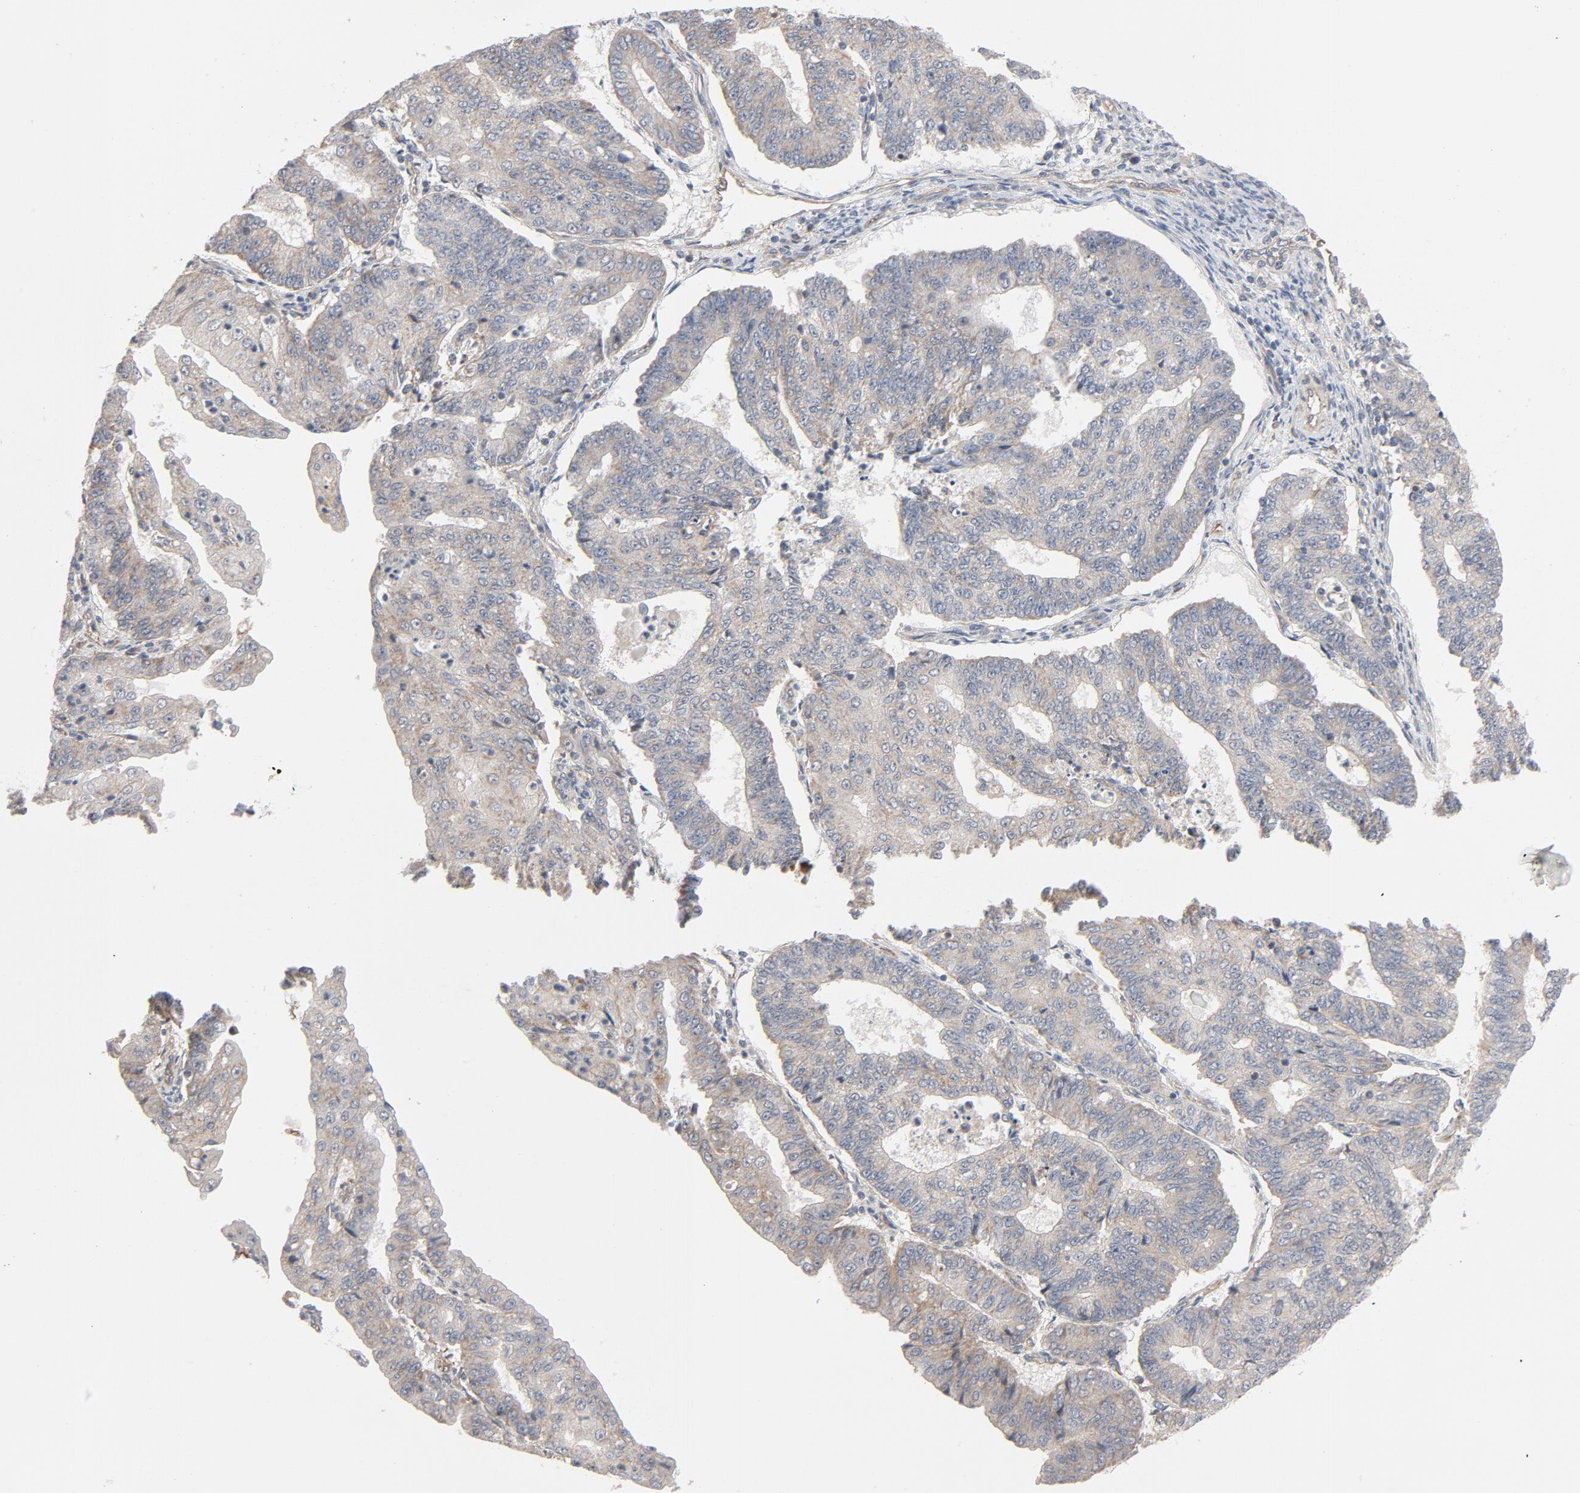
{"staining": {"intensity": "weak", "quantity": ">75%", "location": "cytoplasmic/membranous"}, "tissue": "endometrial cancer", "cell_type": "Tumor cells", "image_type": "cancer", "snomed": [{"axis": "morphology", "description": "Adenocarcinoma, NOS"}, {"axis": "topography", "description": "Endometrium"}], "caption": "There is low levels of weak cytoplasmic/membranous expression in tumor cells of endometrial adenocarcinoma, as demonstrated by immunohistochemical staining (brown color).", "gene": "TRIOBP", "patient": {"sex": "female", "age": 56}}